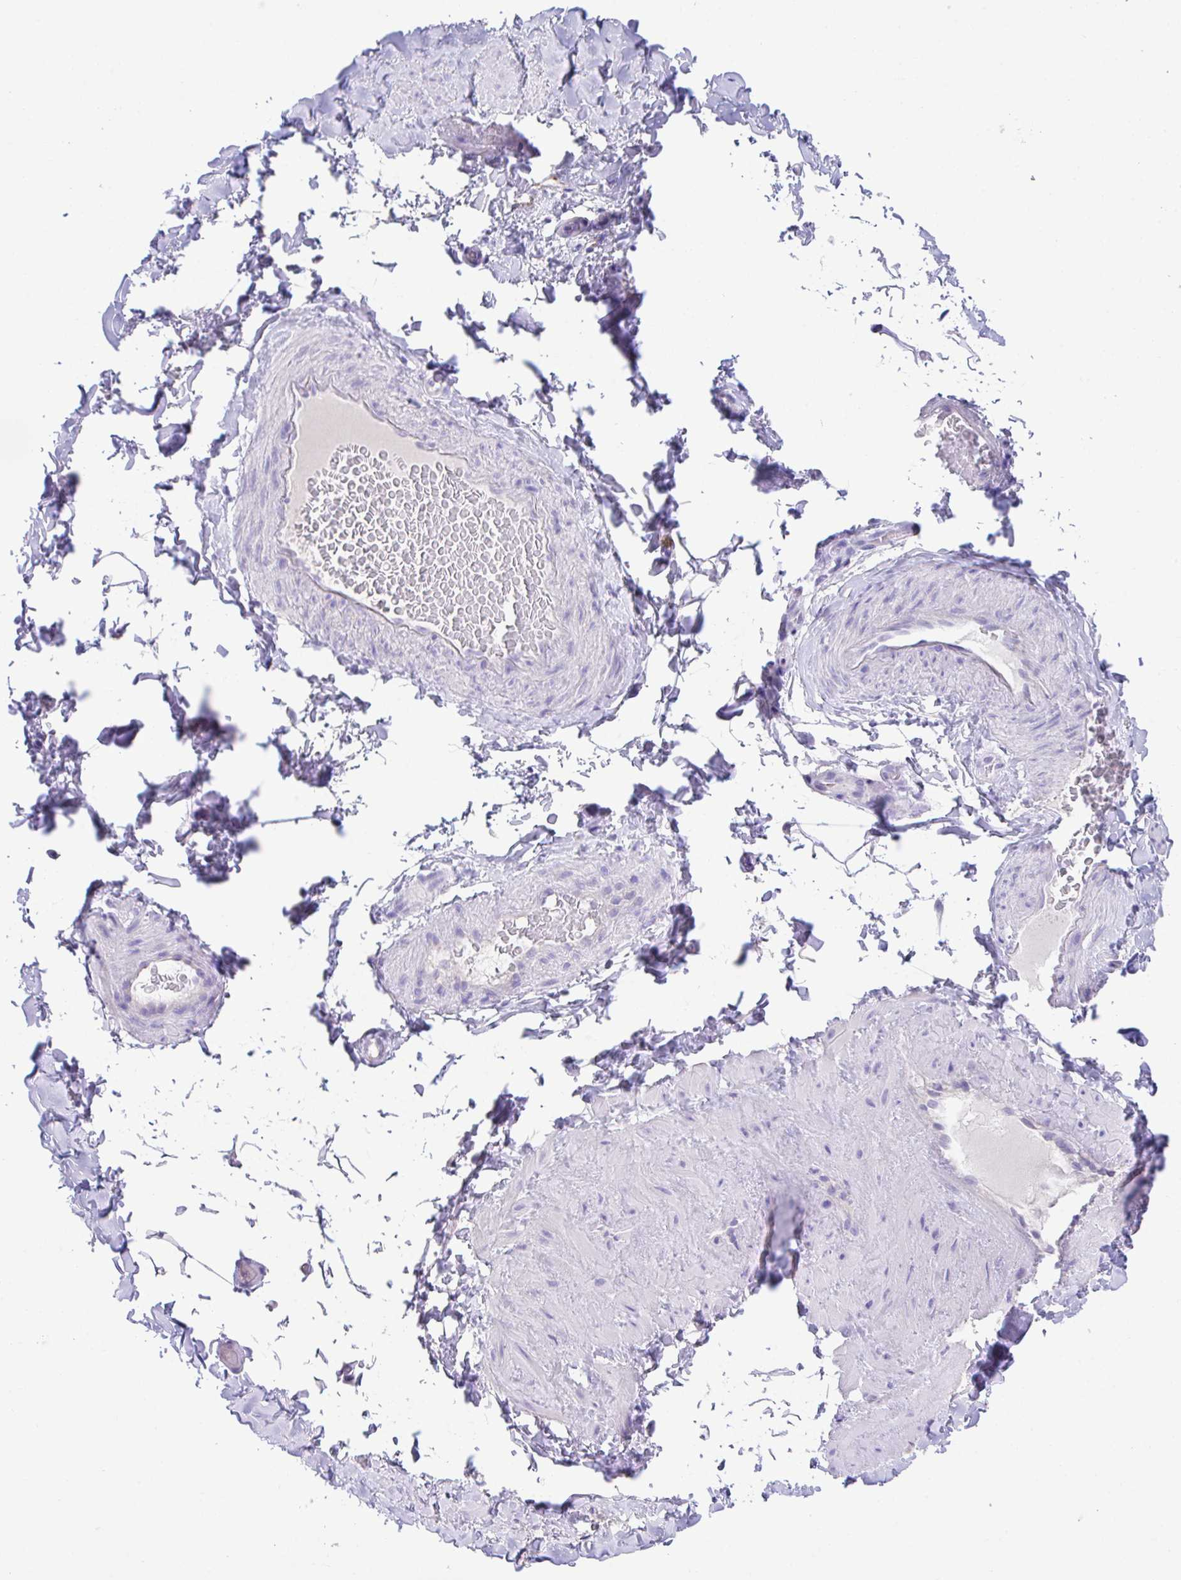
{"staining": {"intensity": "negative", "quantity": "none", "location": "none"}, "tissue": "adipose tissue", "cell_type": "Adipocytes", "image_type": "normal", "snomed": [{"axis": "morphology", "description": "Normal tissue, NOS"}, {"axis": "topography", "description": "Vascular tissue"}, {"axis": "topography", "description": "Peripheral nerve tissue"}], "caption": "Immunohistochemical staining of normal adipose tissue reveals no significant staining in adipocytes.", "gene": "HACD4", "patient": {"sex": "male", "age": 41}}